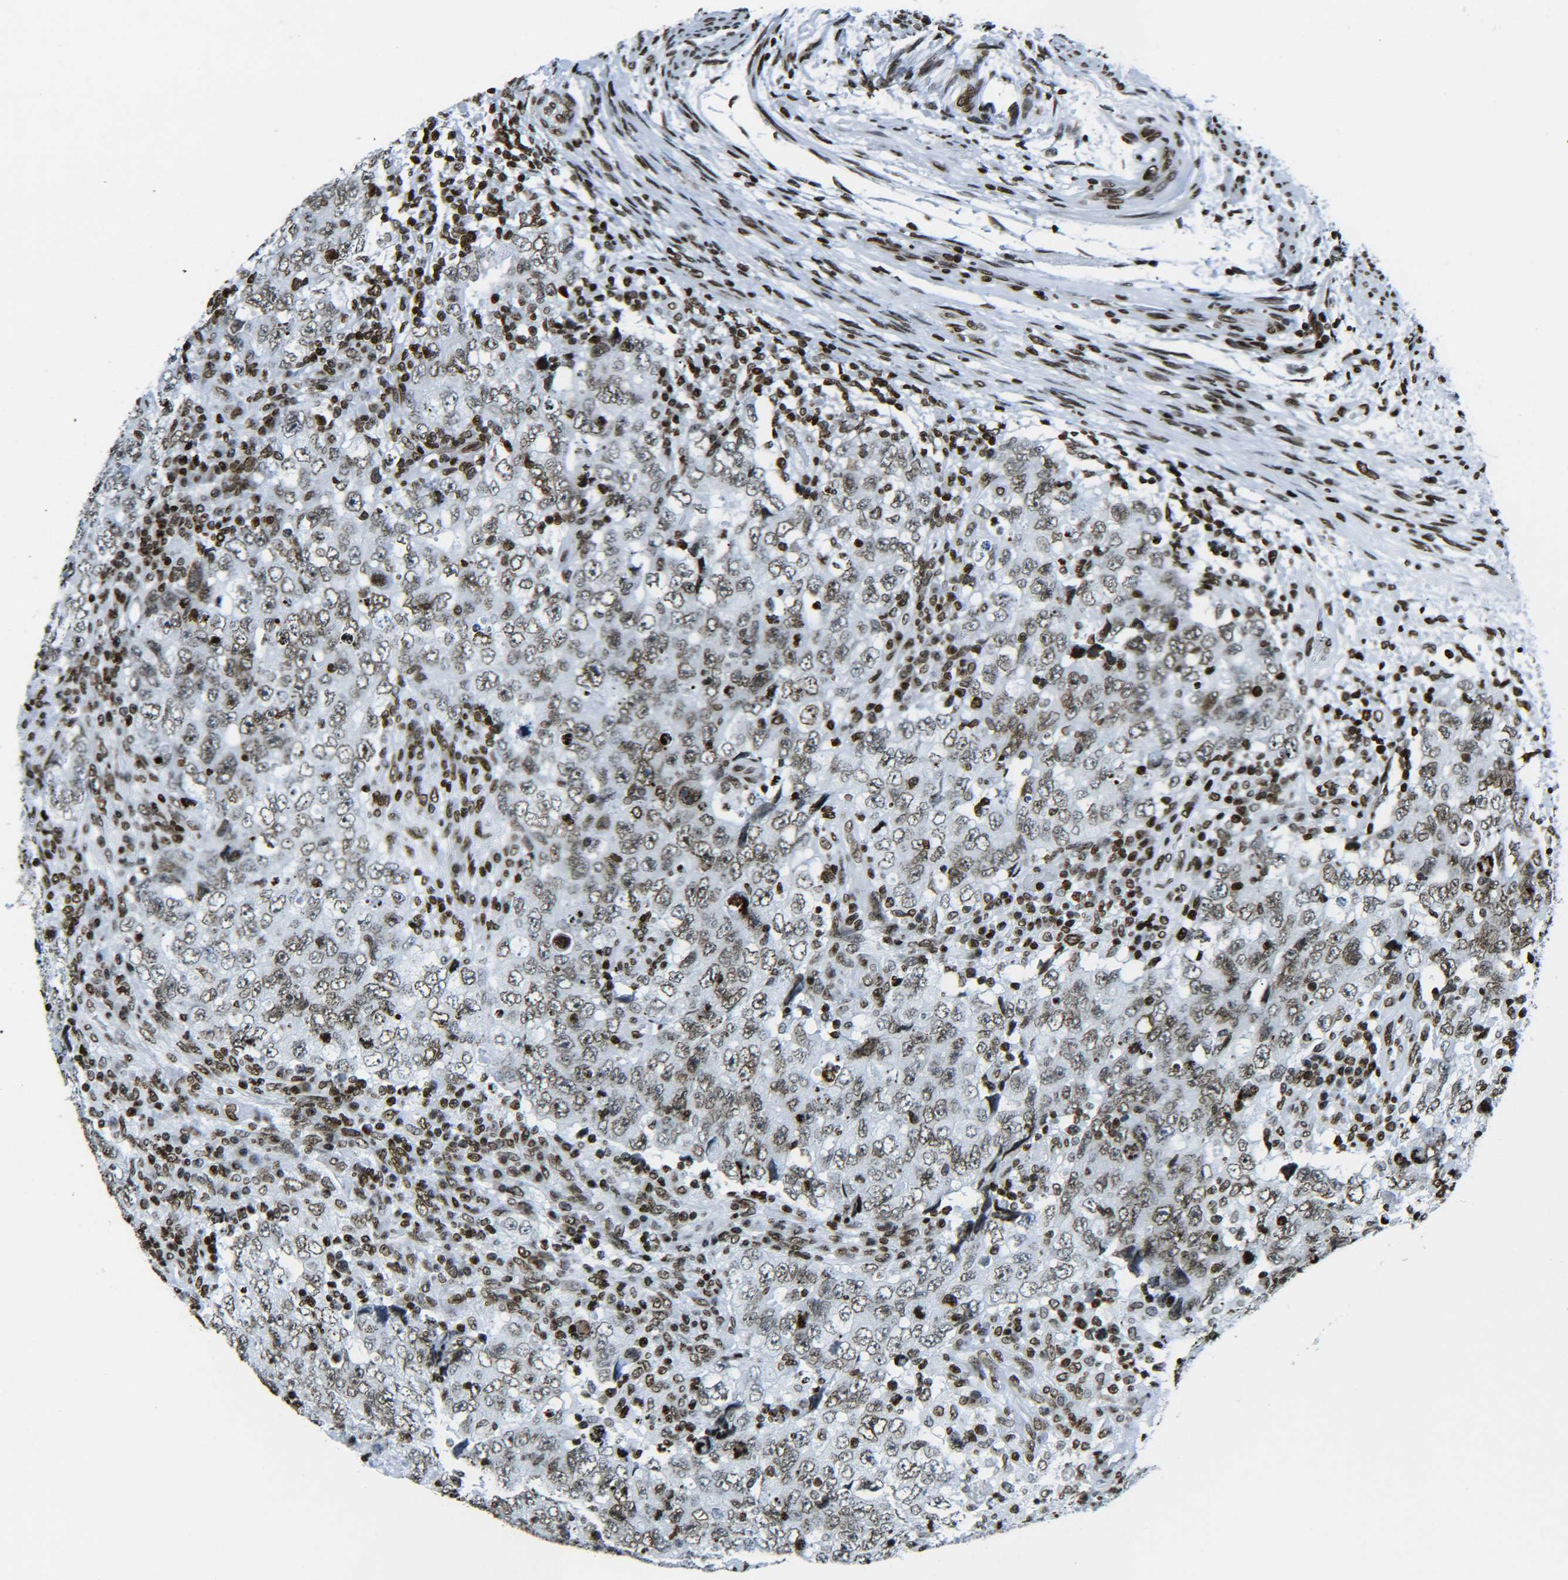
{"staining": {"intensity": "moderate", "quantity": "25%-75%", "location": "nuclear"}, "tissue": "testis cancer", "cell_type": "Tumor cells", "image_type": "cancer", "snomed": [{"axis": "morphology", "description": "Carcinoma, Embryonal, NOS"}, {"axis": "topography", "description": "Testis"}], "caption": "This is an image of IHC staining of embryonal carcinoma (testis), which shows moderate positivity in the nuclear of tumor cells.", "gene": "H2AX", "patient": {"sex": "male", "age": 26}}